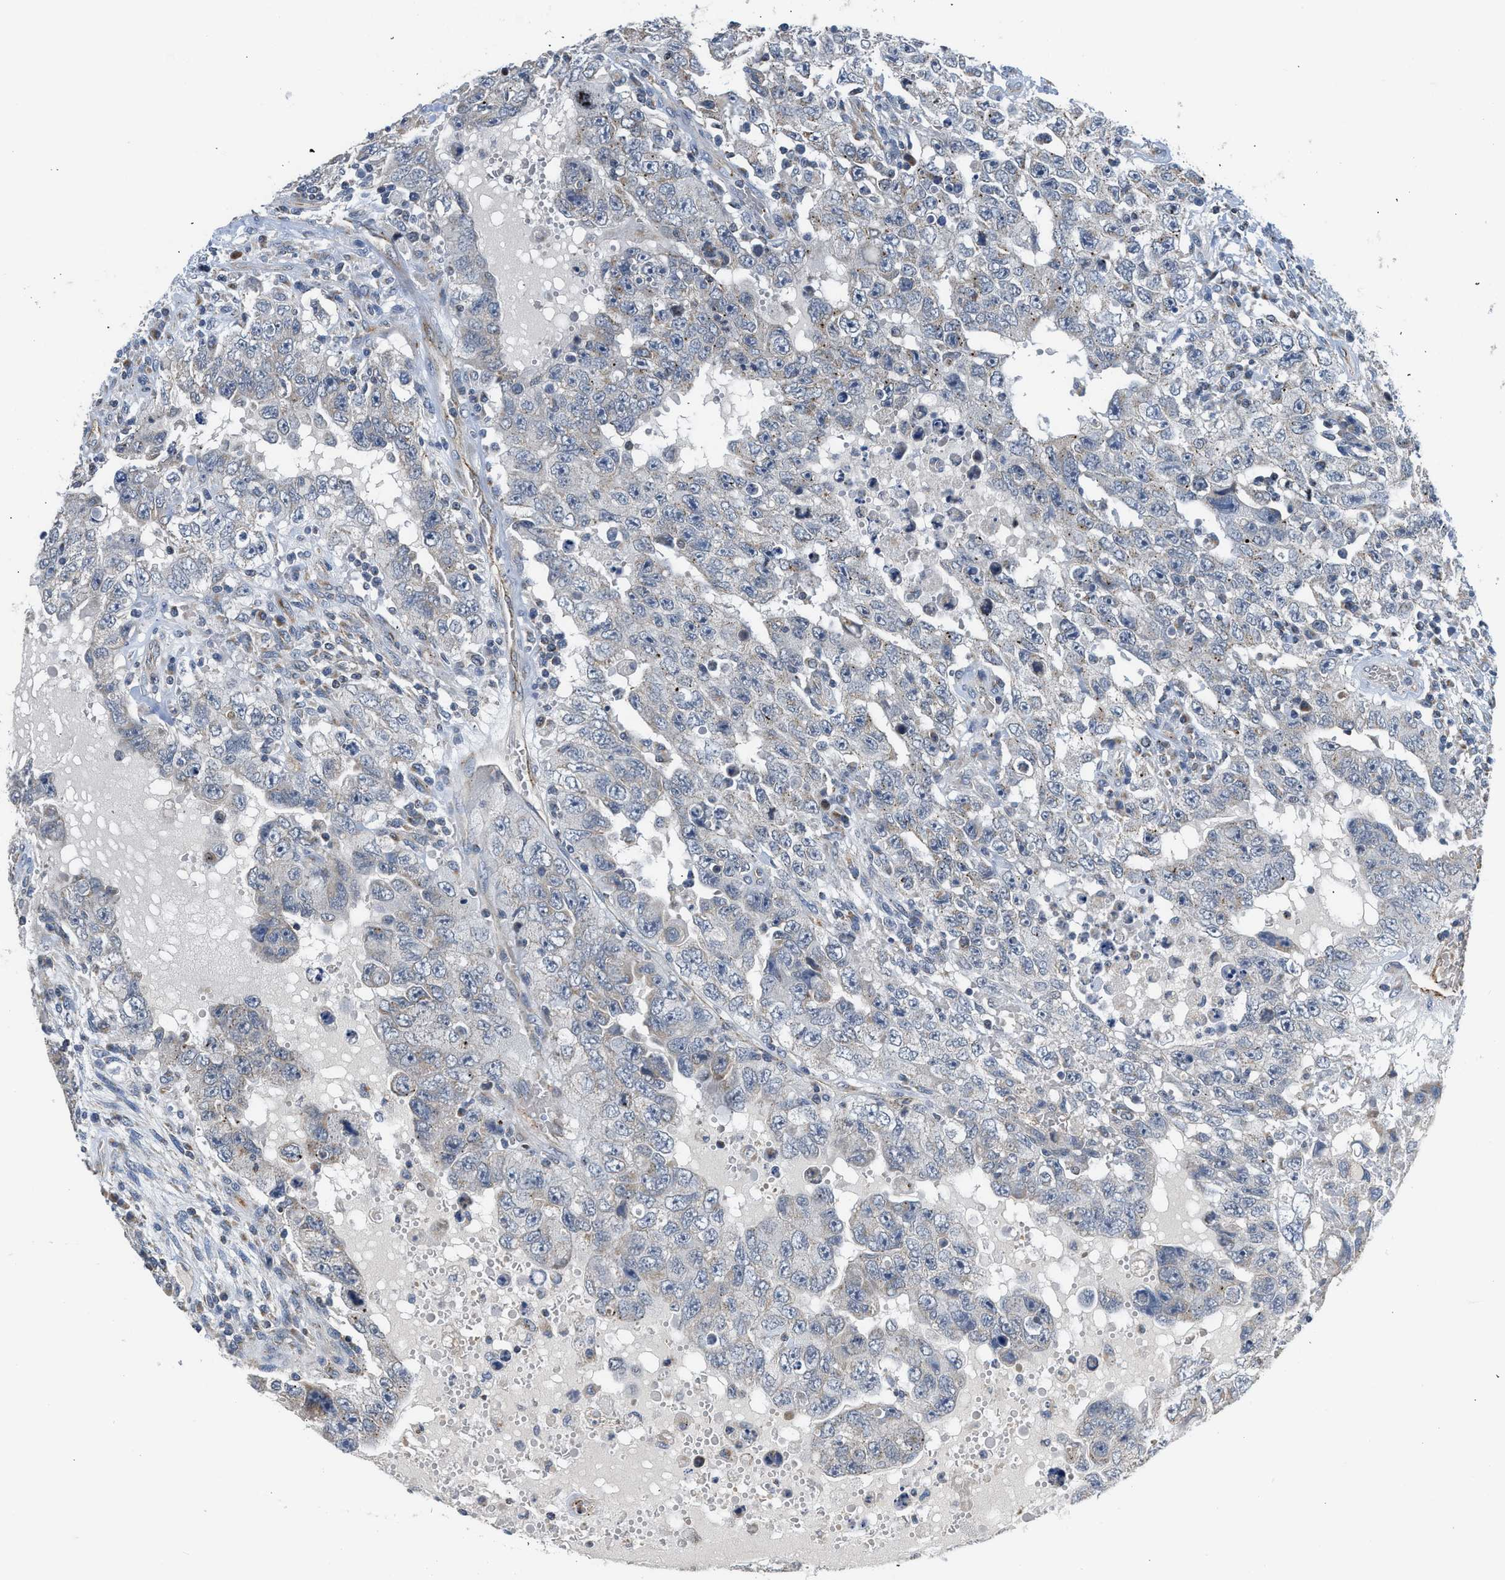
{"staining": {"intensity": "negative", "quantity": "none", "location": "none"}, "tissue": "testis cancer", "cell_type": "Tumor cells", "image_type": "cancer", "snomed": [{"axis": "morphology", "description": "Carcinoma, Embryonal, NOS"}, {"axis": "topography", "description": "Testis"}], "caption": "High magnification brightfield microscopy of testis embryonal carcinoma stained with DAB (3,3'-diaminobenzidine) (brown) and counterstained with hematoxylin (blue): tumor cells show no significant staining.", "gene": "PIM1", "patient": {"sex": "male", "age": 26}}